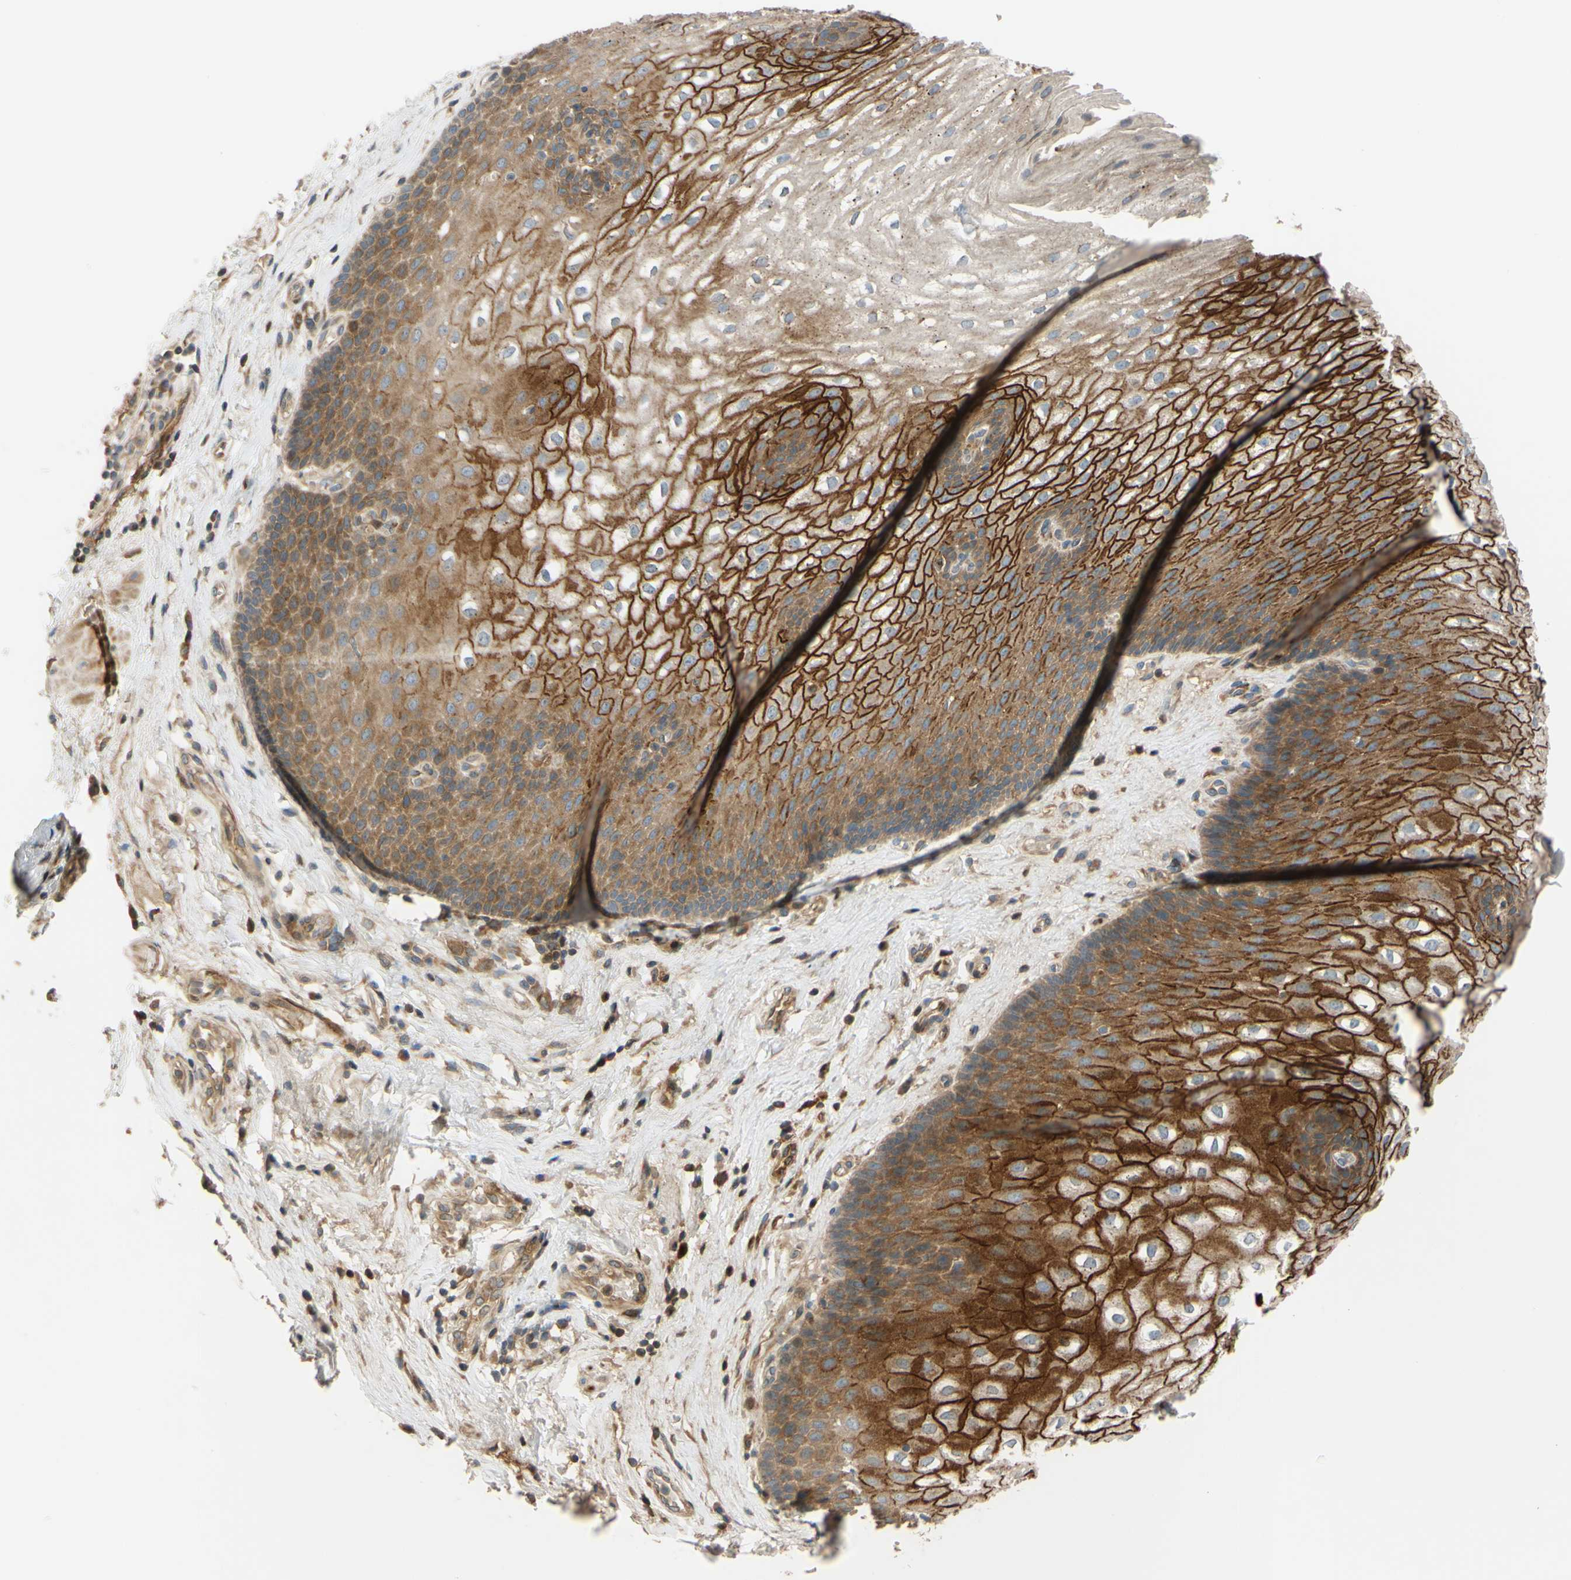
{"staining": {"intensity": "strong", "quantity": ">75%", "location": "cytoplasmic/membranous"}, "tissue": "esophagus", "cell_type": "Squamous epithelial cells", "image_type": "normal", "snomed": [{"axis": "morphology", "description": "Normal tissue, NOS"}, {"axis": "topography", "description": "Esophagus"}], "caption": "Immunohistochemistry (IHC) of unremarkable human esophagus exhibits high levels of strong cytoplasmic/membranous staining in approximately >75% of squamous epithelial cells.", "gene": "SPTLC1", "patient": {"sex": "male", "age": 48}}